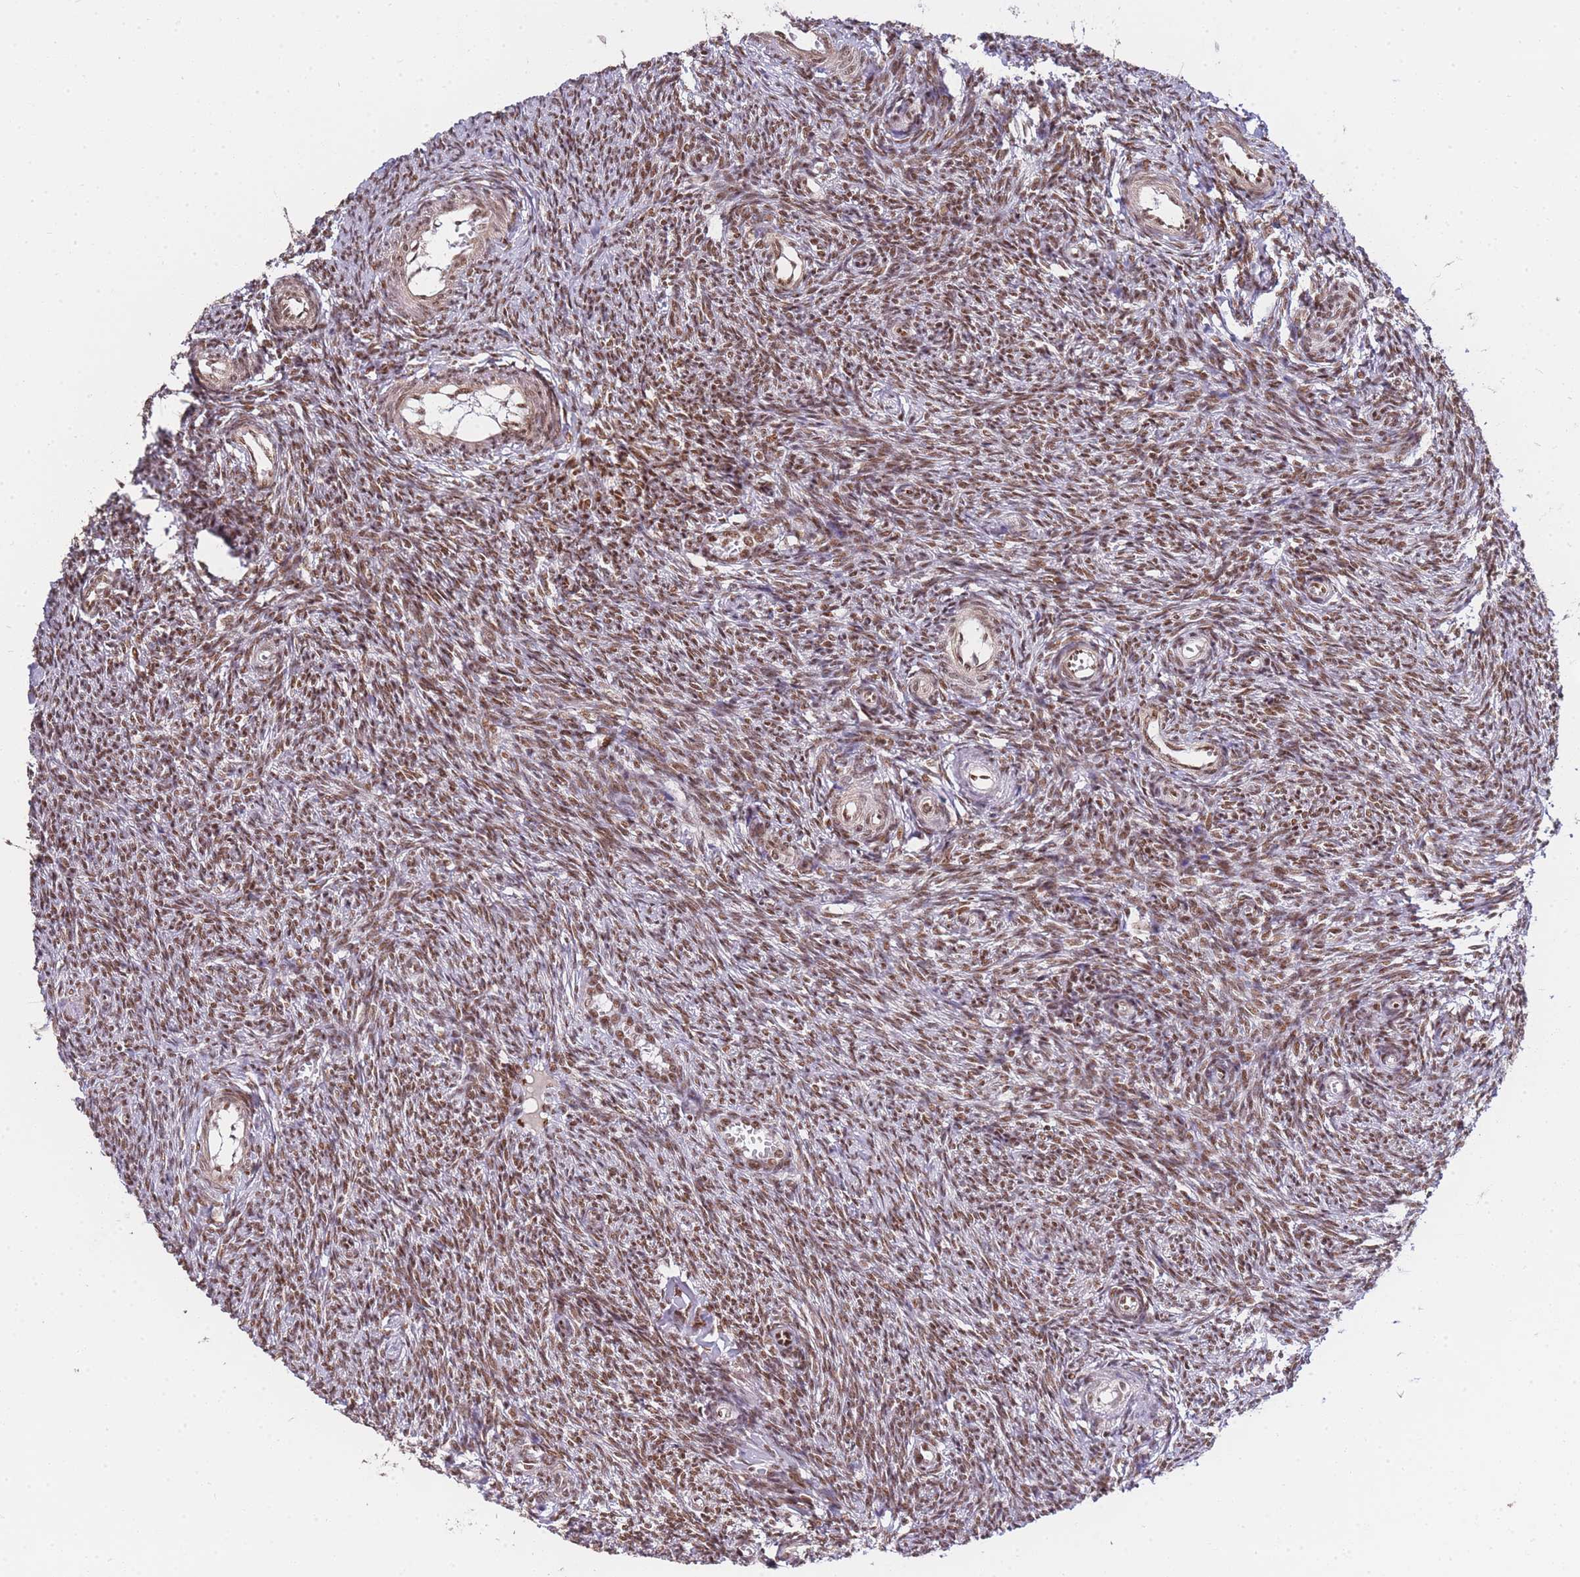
{"staining": {"intensity": "strong", "quantity": ">75%", "location": "nuclear"}, "tissue": "ovary", "cell_type": "Ovarian stroma cells", "image_type": "normal", "snomed": [{"axis": "morphology", "description": "Normal tissue, NOS"}, {"axis": "topography", "description": "Ovary"}], "caption": "The photomicrograph demonstrates a brown stain indicating the presence of a protein in the nuclear of ovarian stroma cells in ovary. The protein is stained brown, and the nuclei are stained in blue (DAB IHC with brightfield microscopy, high magnification).", "gene": "PRKDC", "patient": {"sex": "female", "age": 44}}